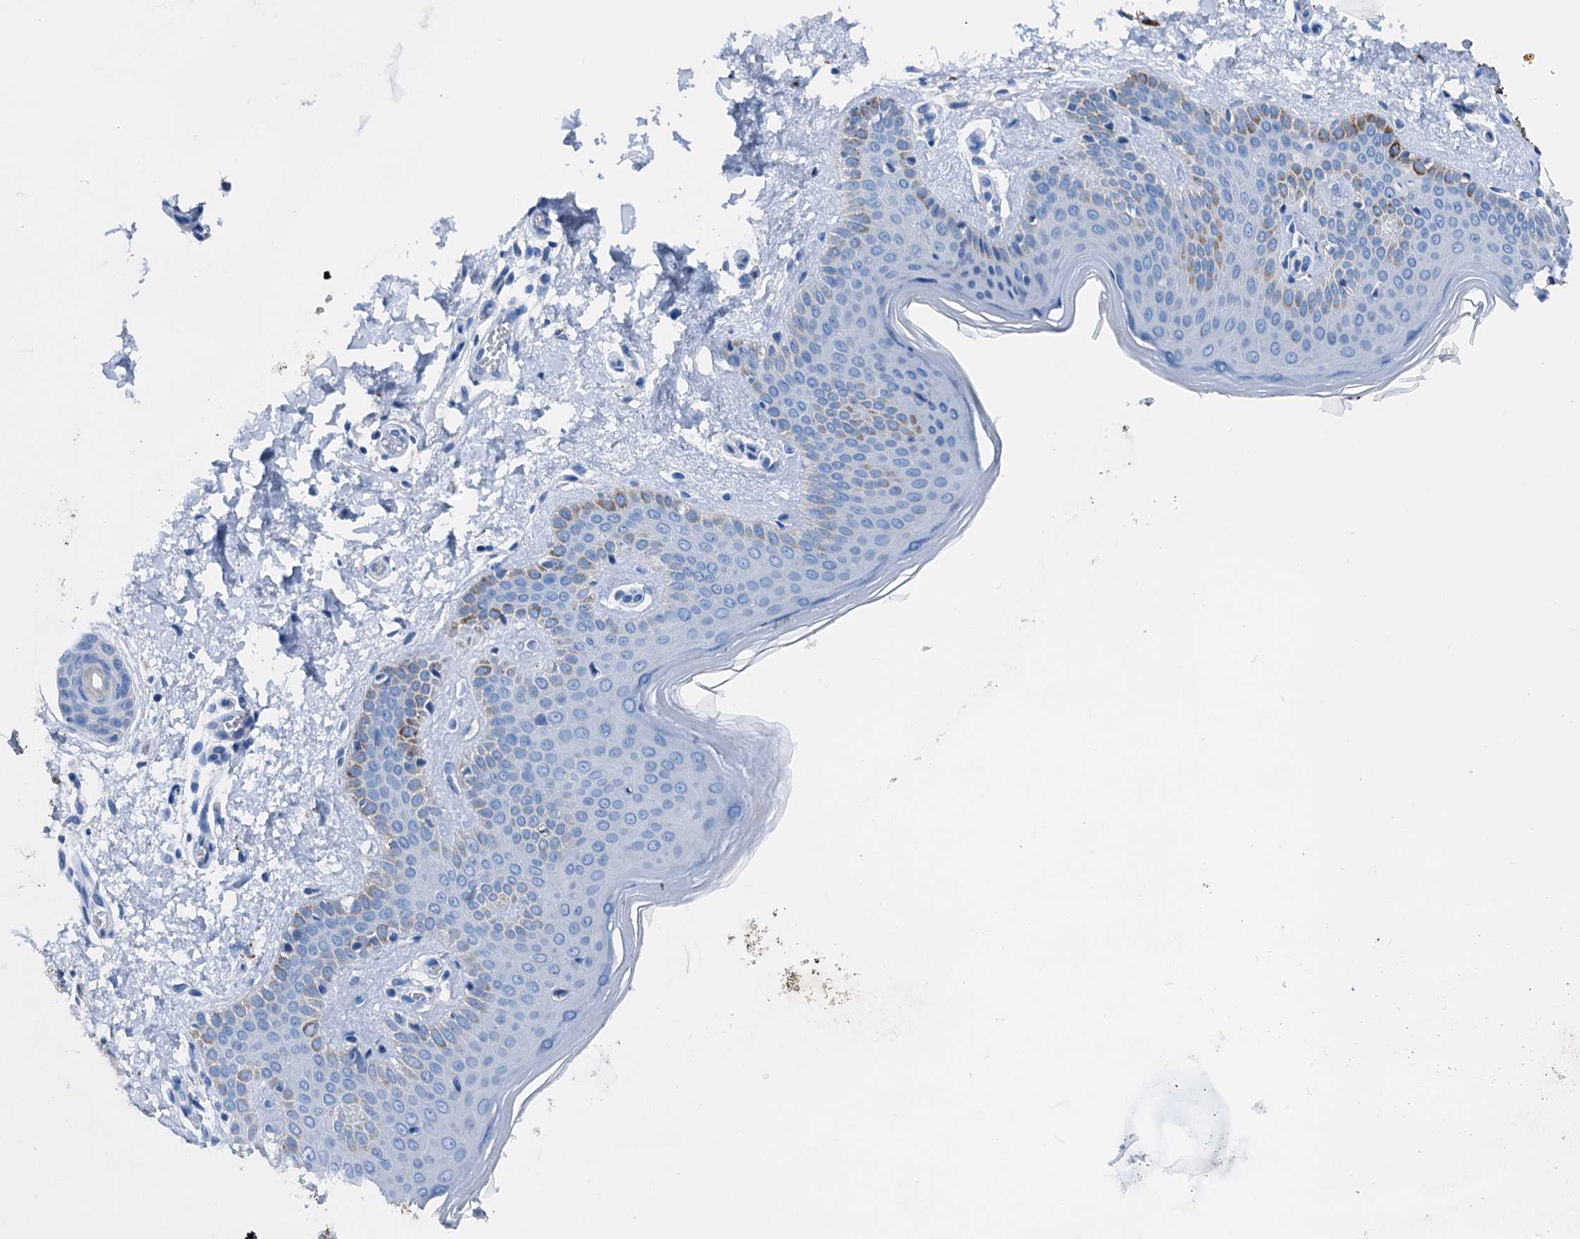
{"staining": {"intensity": "negative", "quantity": "none", "location": "none"}, "tissue": "skin", "cell_type": "Fibroblasts", "image_type": "normal", "snomed": [{"axis": "morphology", "description": "Normal tissue, NOS"}, {"axis": "topography", "description": "Skin"}], "caption": "IHC image of normal human skin stained for a protein (brown), which exhibits no positivity in fibroblasts. (Immunohistochemistry (ihc), brightfield microscopy, high magnification).", "gene": "C1QTNF4", "patient": {"sex": "male", "age": 36}}